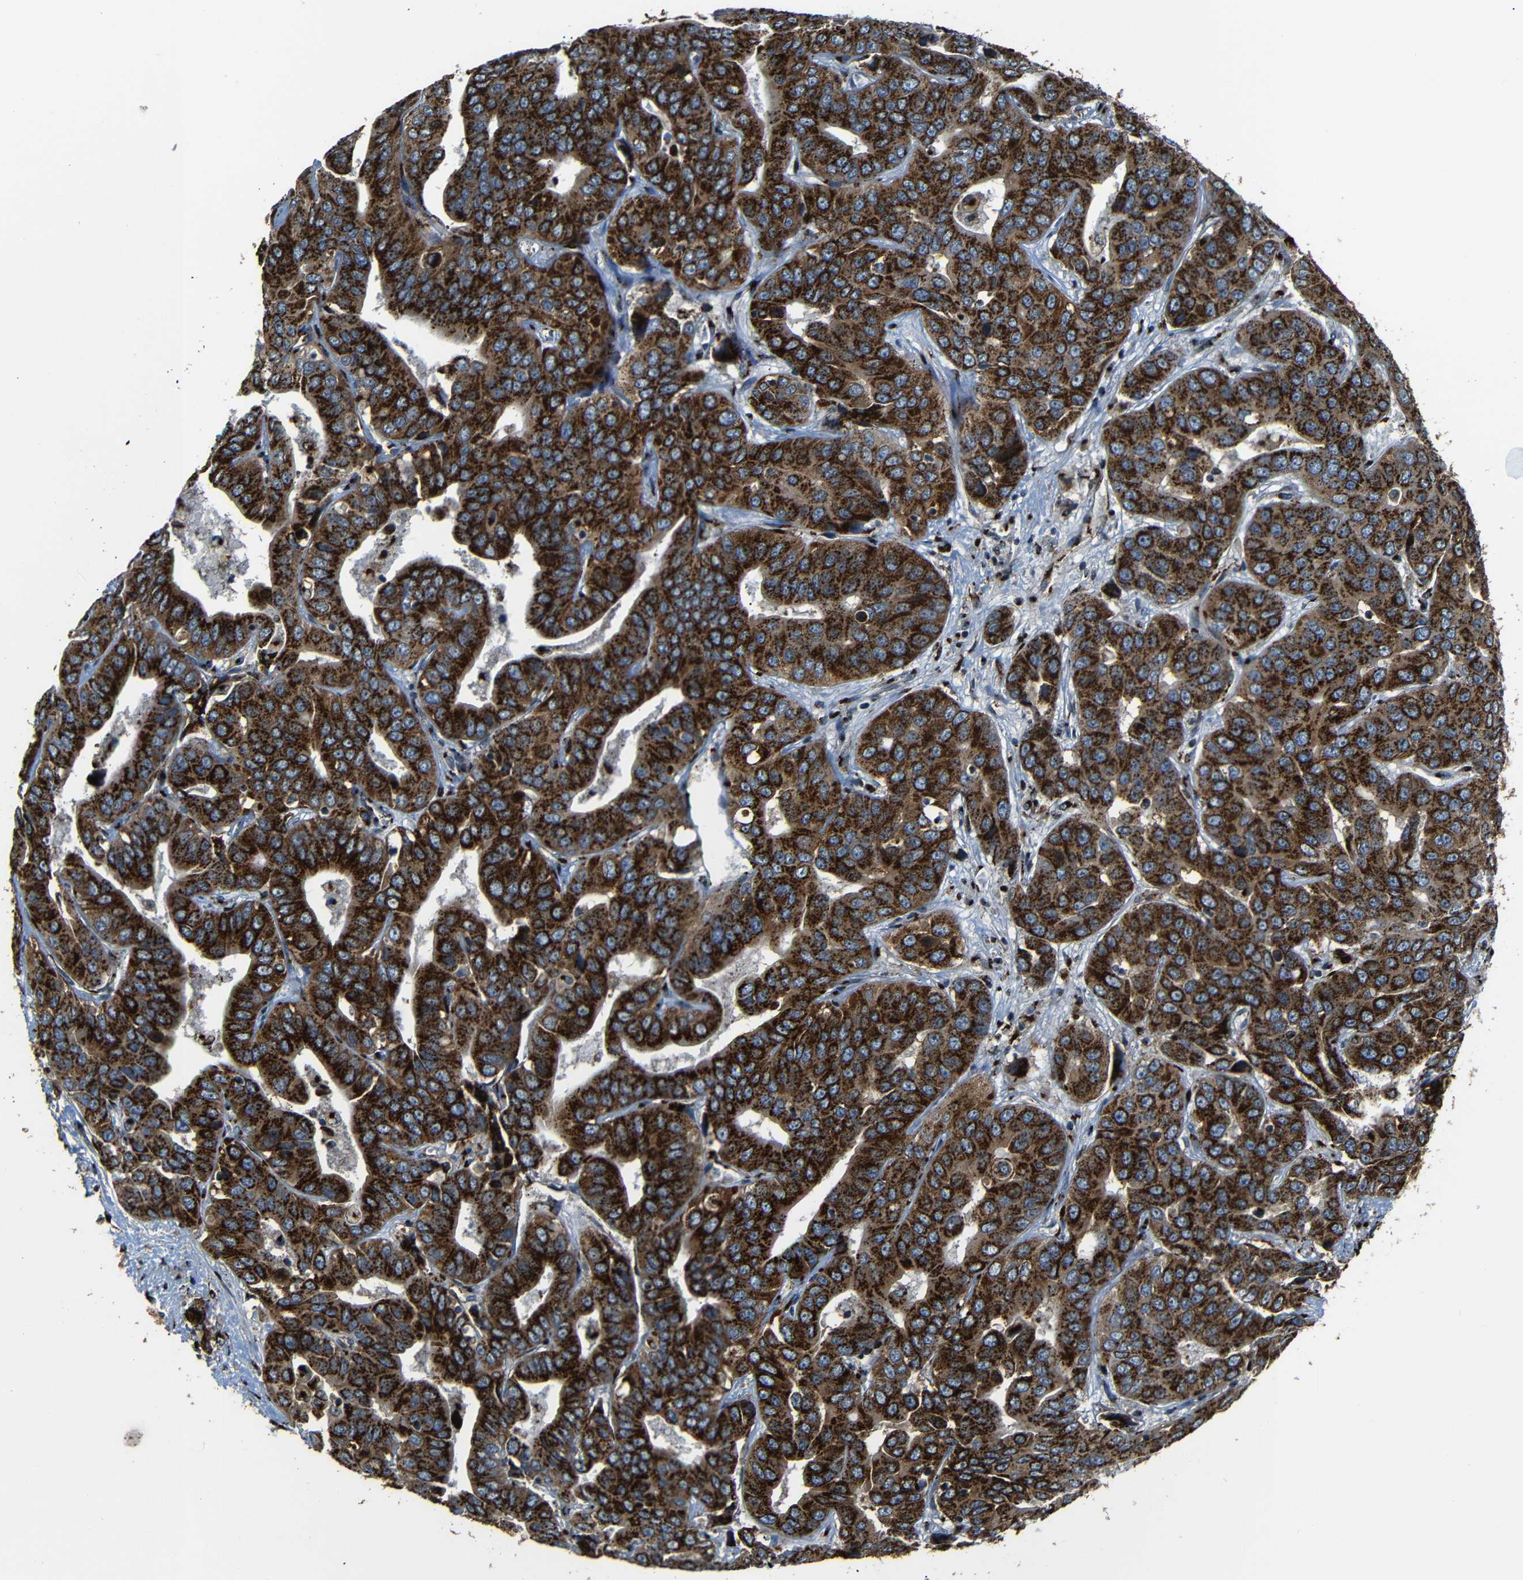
{"staining": {"intensity": "strong", "quantity": ">75%", "location": "cytoplasmic/membranous"}, "tissue": "liver cancer", "cell_type": "Tumor cells", "image_type": "cancer", "snomed": [{"axis": "morphology", "description": "Cholangiocarcinoma"}, {"axis": "topography", "description": "Liver"}], "caption": "IHC micrograph of liver cancer stained for a protein (brown), which displays high levels of strong cytoplasmic/membranous staining in approximately >75% of tumor cells.", "gene": "TGOLN2", "patient": {"sex": "female", "age": 52}}